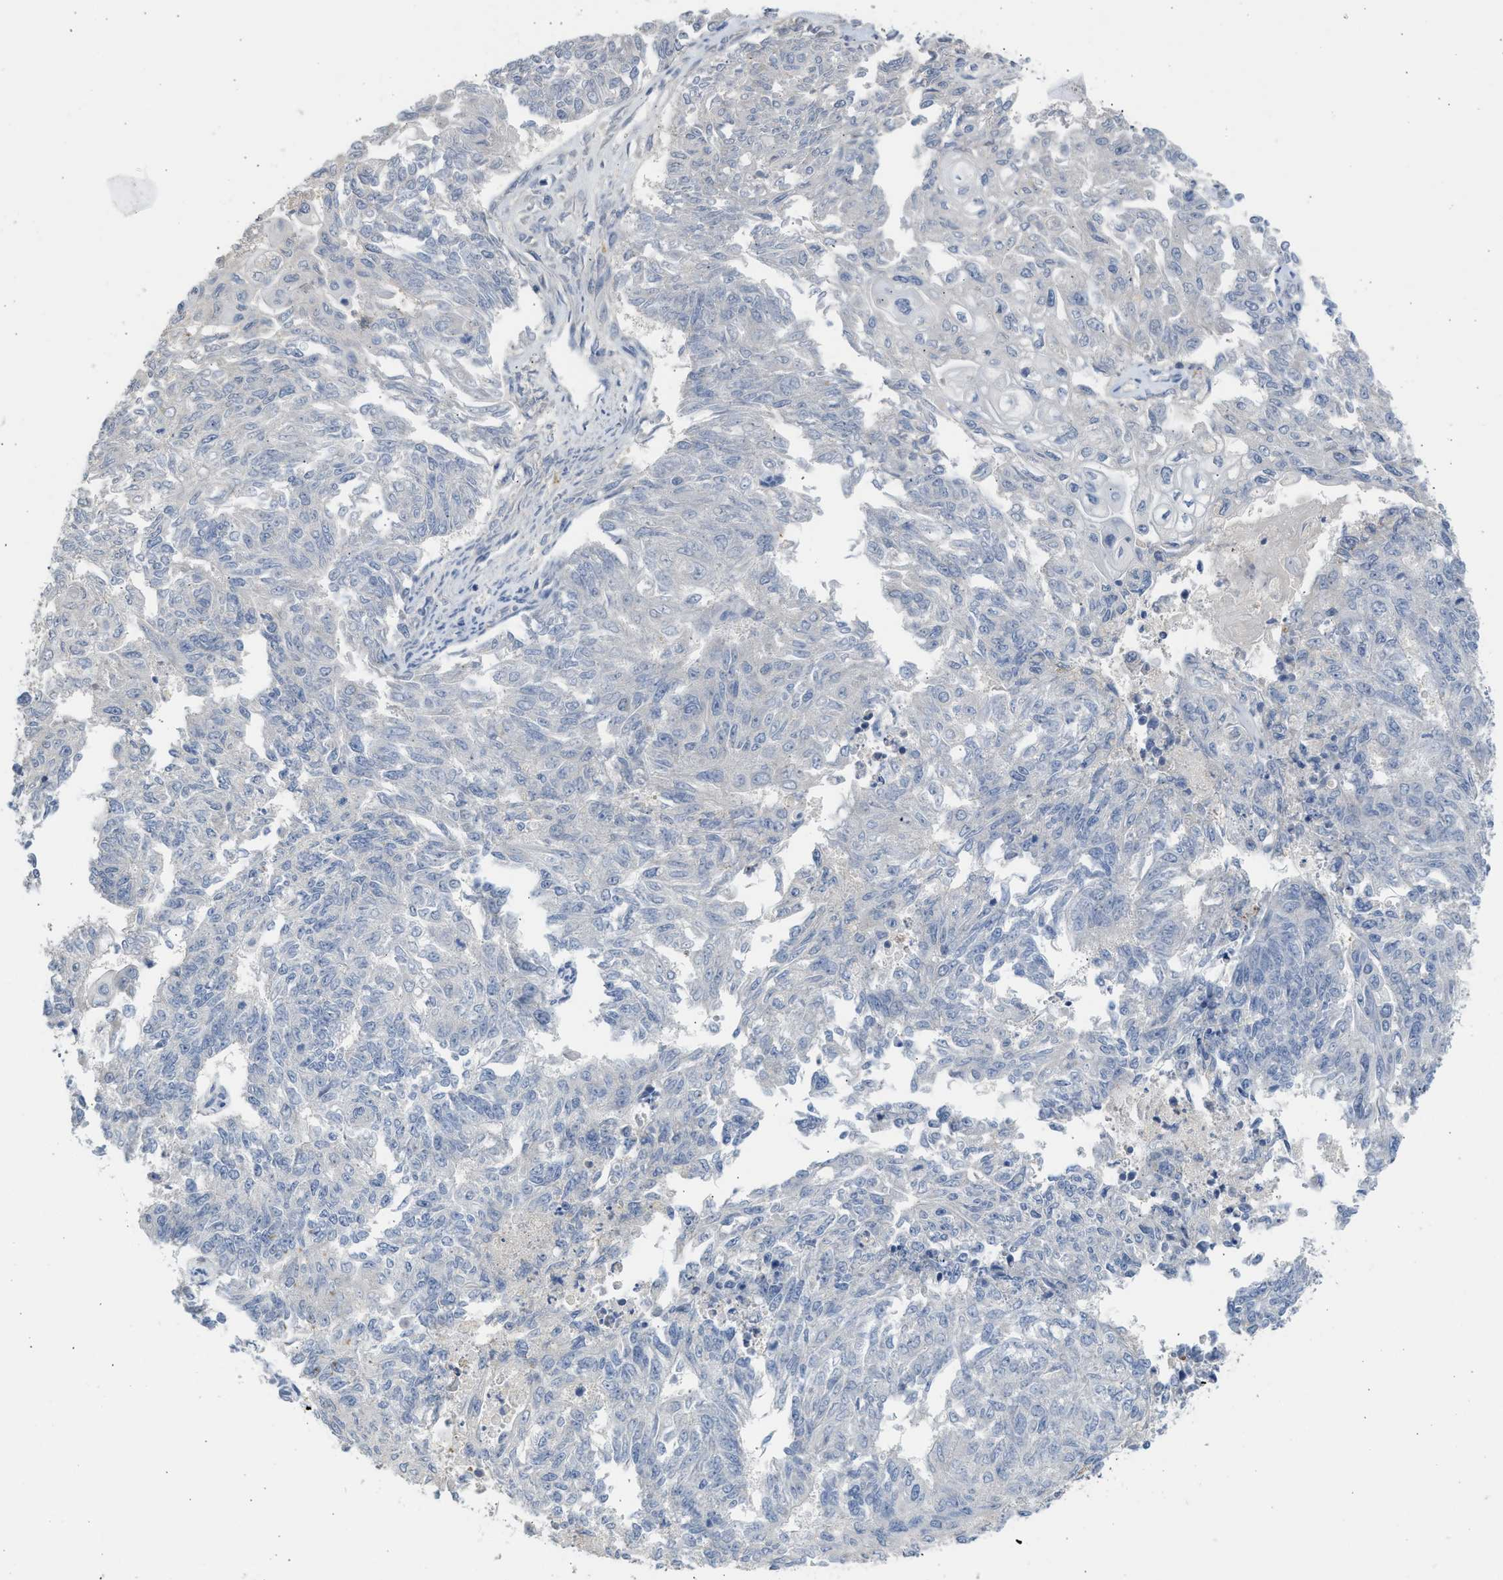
{"staining": {"intensity": "negative", "quantity": "none", "location": "none"}, "tissue": "endometrial cancer", "cell_type": "Tumor cells", "image_type": "cancer", "snomed": [{"axis": "morphology", "description": "Adenocarcinoma, NOS"}, {"axis": "topography", "description": "Endometrium"}], "caption": "Endometrial cancer (adenocarcinoma) was stained to show a protein in brown. There is no significant expression in tumor cells.", "gene": "SULT2A1", "patient": {"sex": "female", "age": 32}}